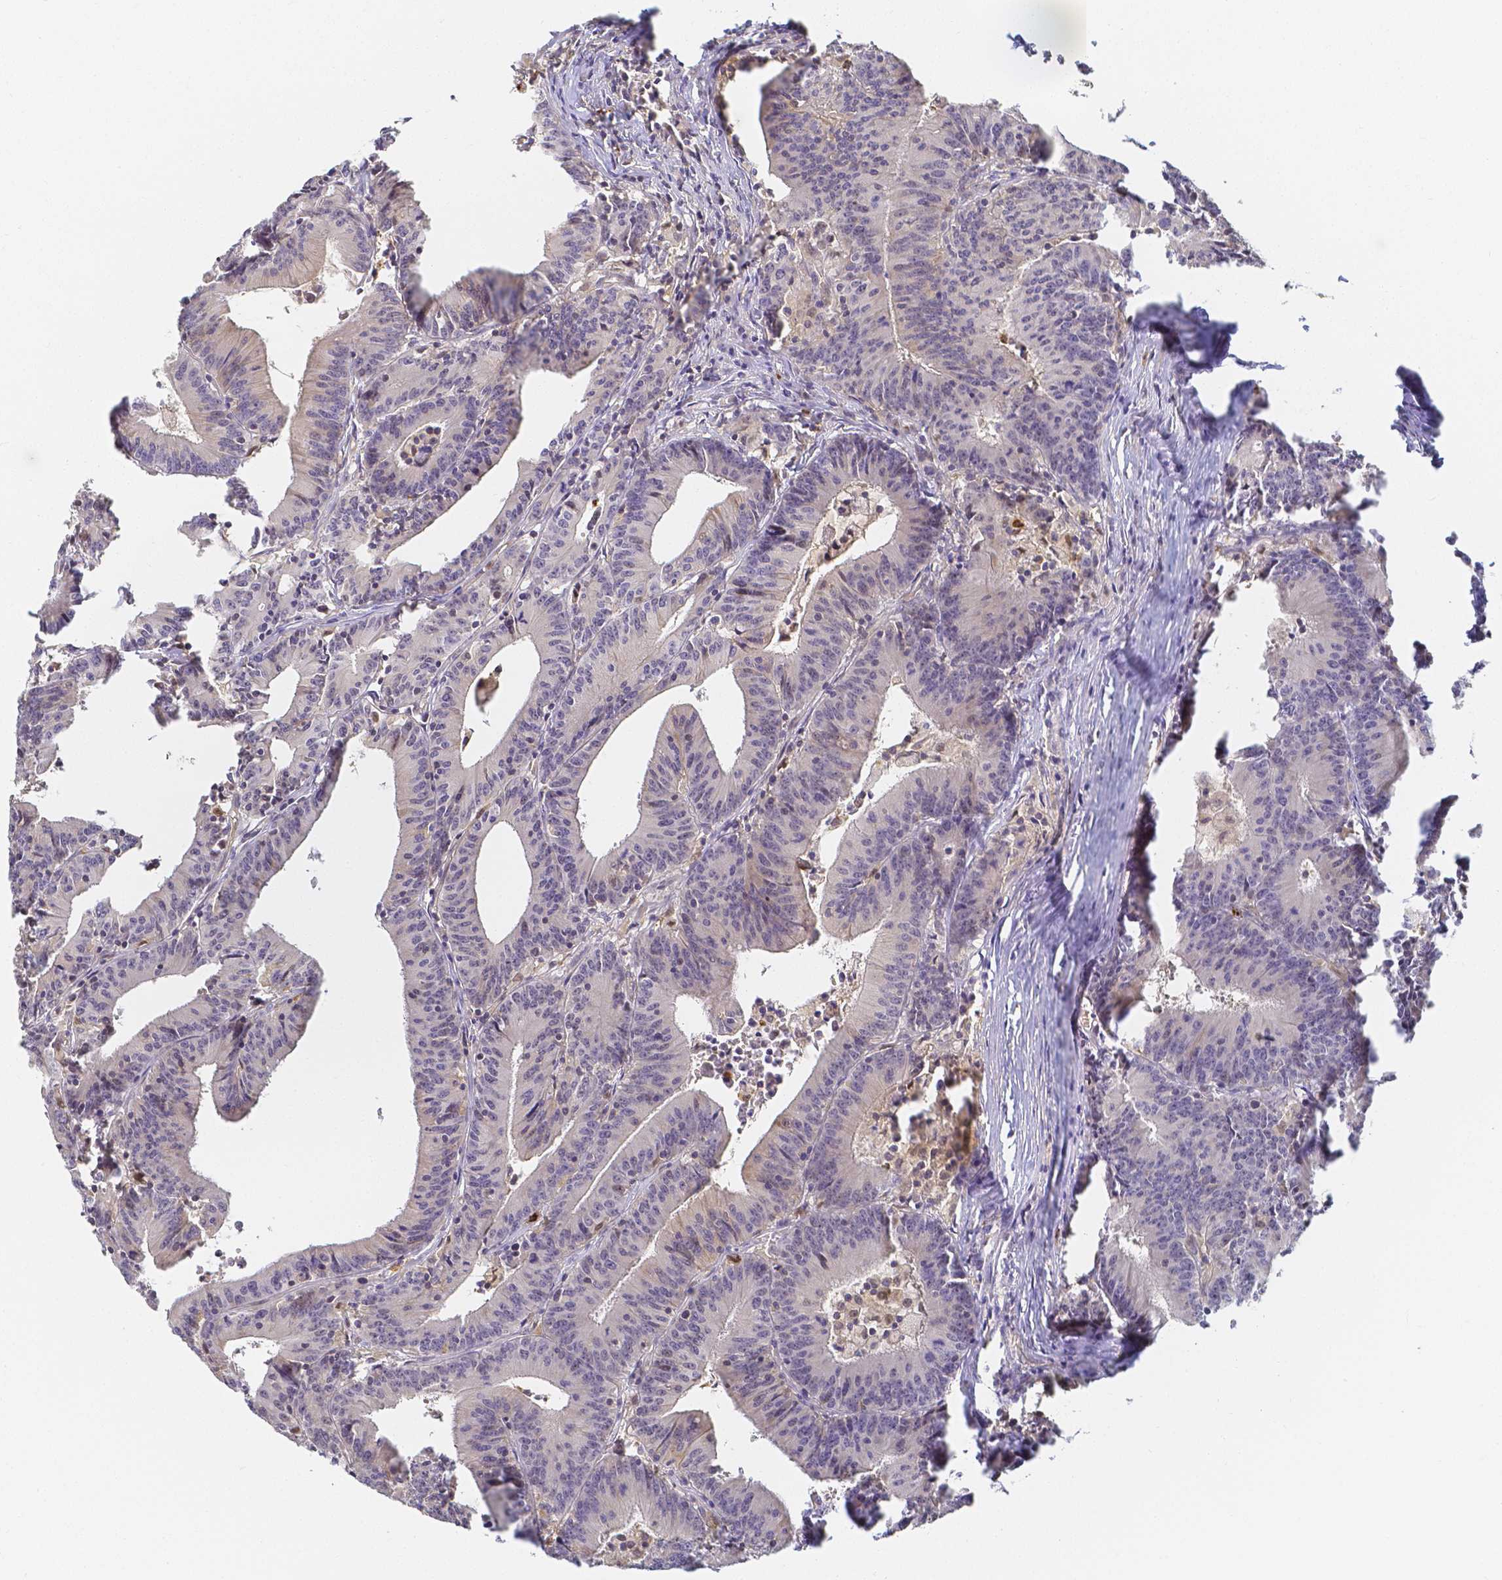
{"staining": {"intensity": "negative", "quantity": "none", "location": "none"}, "tissue": "colorectal cancer", "cell_type": "Tumor cells", "image_type": "cancer", "snomed": [{"axis": "morphology", "description": "Adenocarcinoma, NOS"}, {"axis": "topography", "description": "Colon"}], "caption": "An image of adenocarcinoma (colorectal) stained for a protein displays no brown staining in tumor cells.", "gene": "KCNH1", "patient": {"sex": "female", "age": 78}}